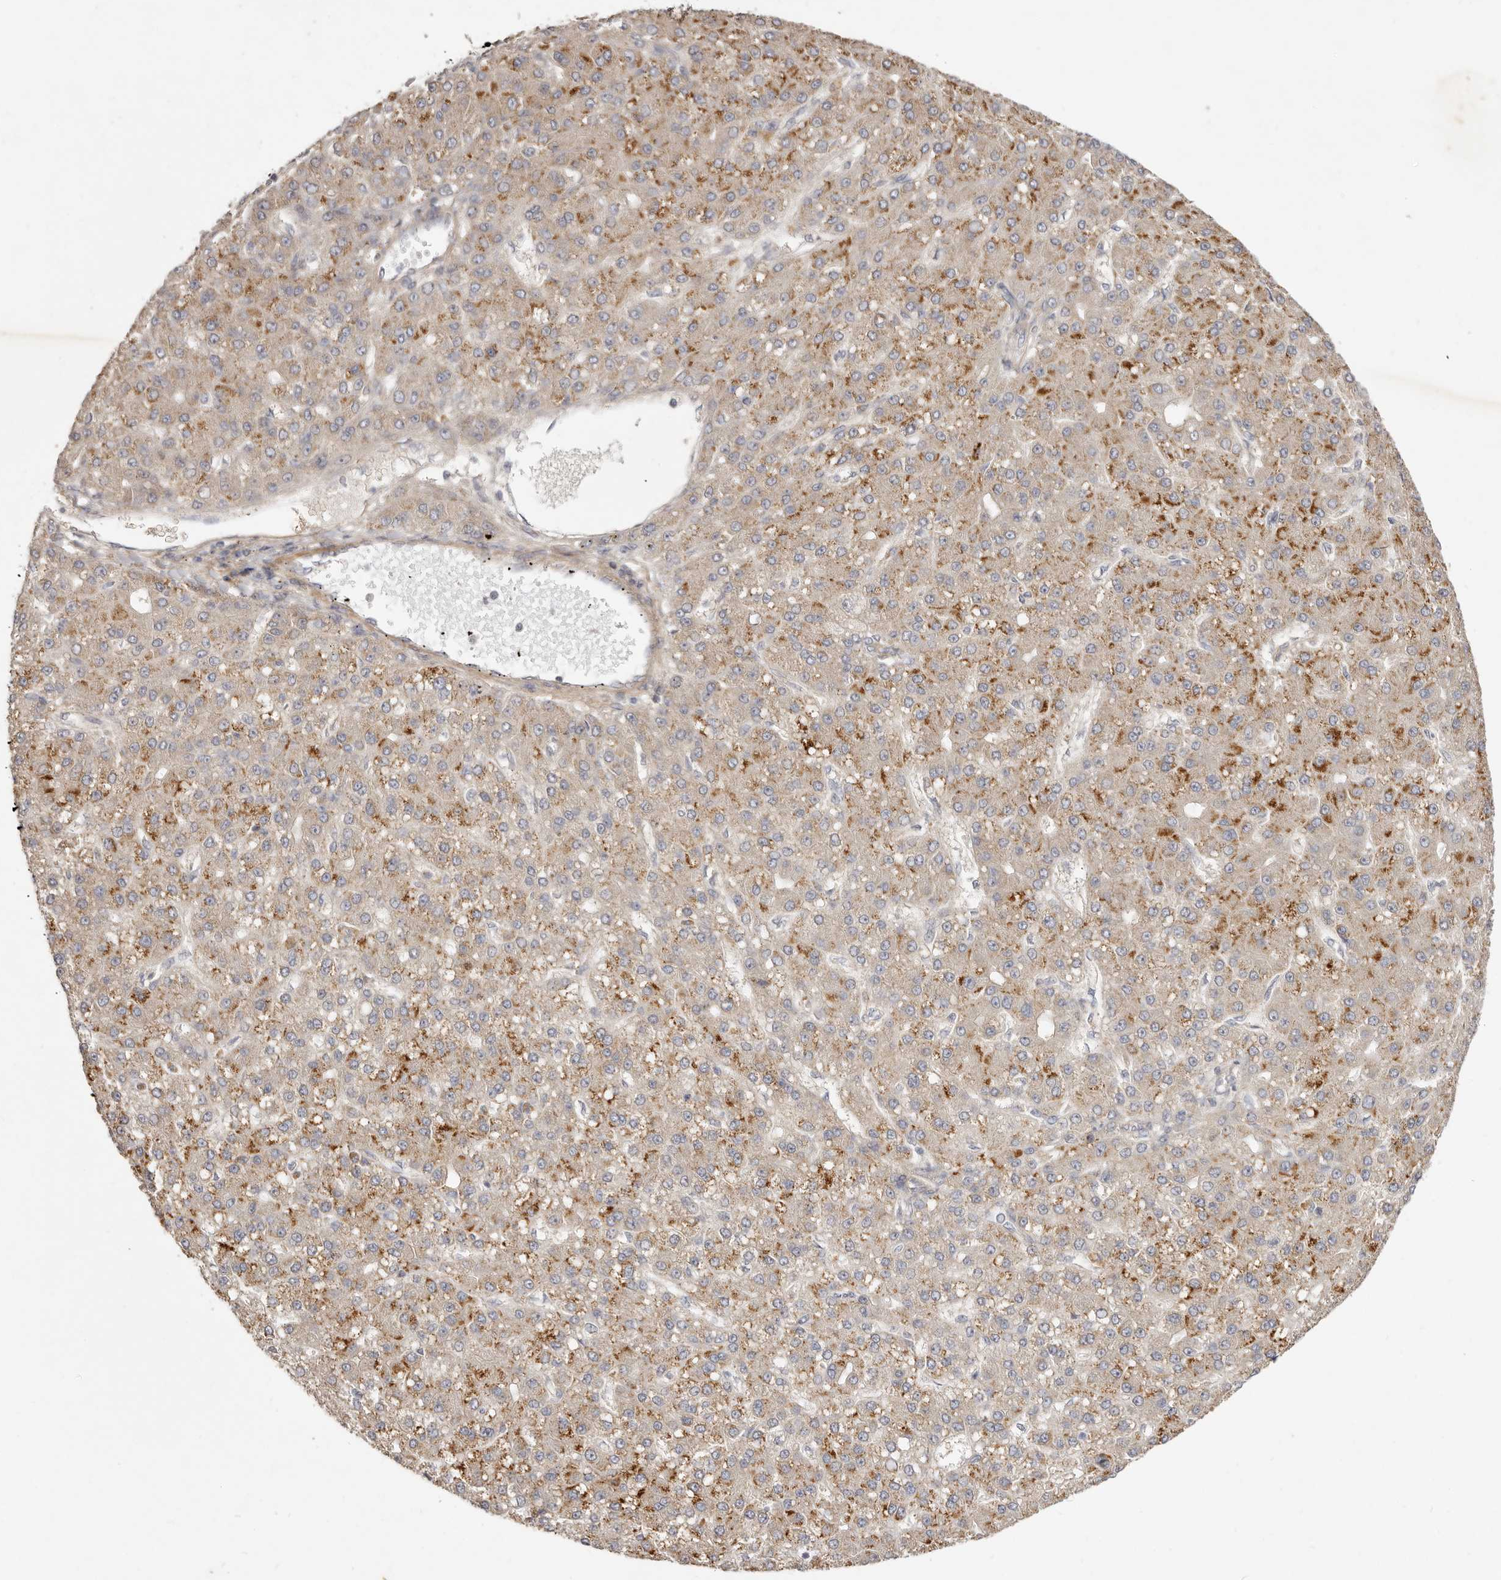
{"staining": {"intensity": "moderate", "quantity": ">75%", "location": "cytoplasmic/membranous"}, "tissue": "liver cancer", "cell_type": "Tumor cells", "image_type": "cancer", "snomed": [{"axis": "morphology", "description": "Carcinoma, Hepatocellular, NOS"}, {"axis": "topography", "description": "Liver"}], "caption": "This photomicrograph demonstrates immunohistochemistry (IHC) staining of human liver cancer (hepatocellular carcinoma), with medium moderate cytoplasmic/membranous expression in approximately >75% of tumor cells.", "gene": "ADAMTS9", "patient": {"sex": "male", "age": 67}}